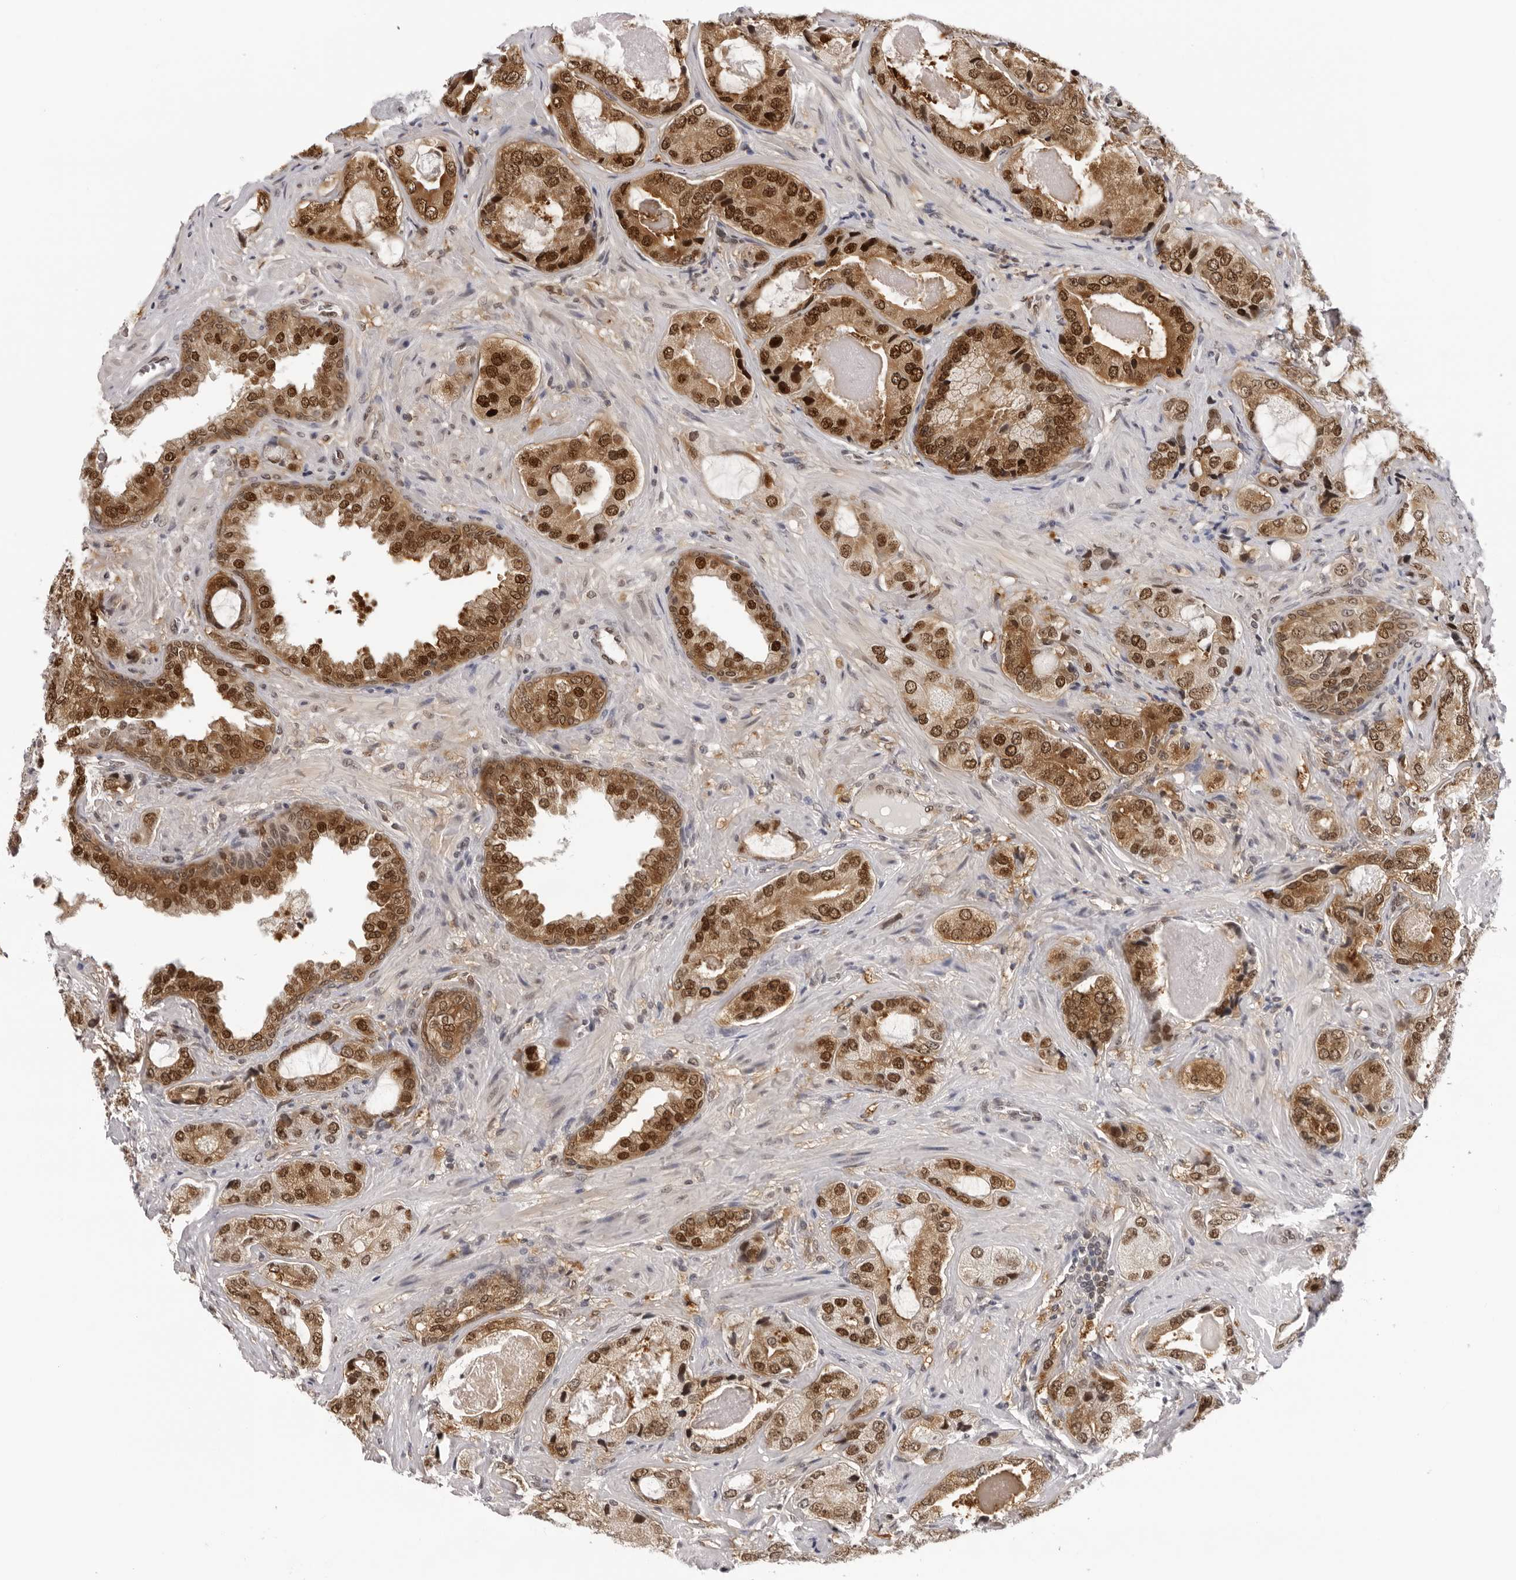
{"staining": {"intensity": "strong", "quantity": ">75%", "location": "cytoplasmic/membranous,nuclear"}, "tissue": "prostate cancer", "cell_type": "Tumor cells", "image_type": "cancer", "snomed": [{"axis": "morphology", "description": "Normal tissue, NOS"}, {"axis": "morphology", "description": "Adenocarcinoma, High grade"}, {"axis": "topography", "description": "Prostate"}, {"axis": "topography", "description": "Peripheral nerve tissue"}], "caption": "This image exhibits prostate cancer stained with immunohistochemistry (IHC) to label a protein in brown. The cytoplasmic/membranous and nuclear of tumor cells show strong positivity for the protein. Nuclei are counter-stained blue.", "gene": "WDR77", "patient": {"sex": "male", "age": 59}}